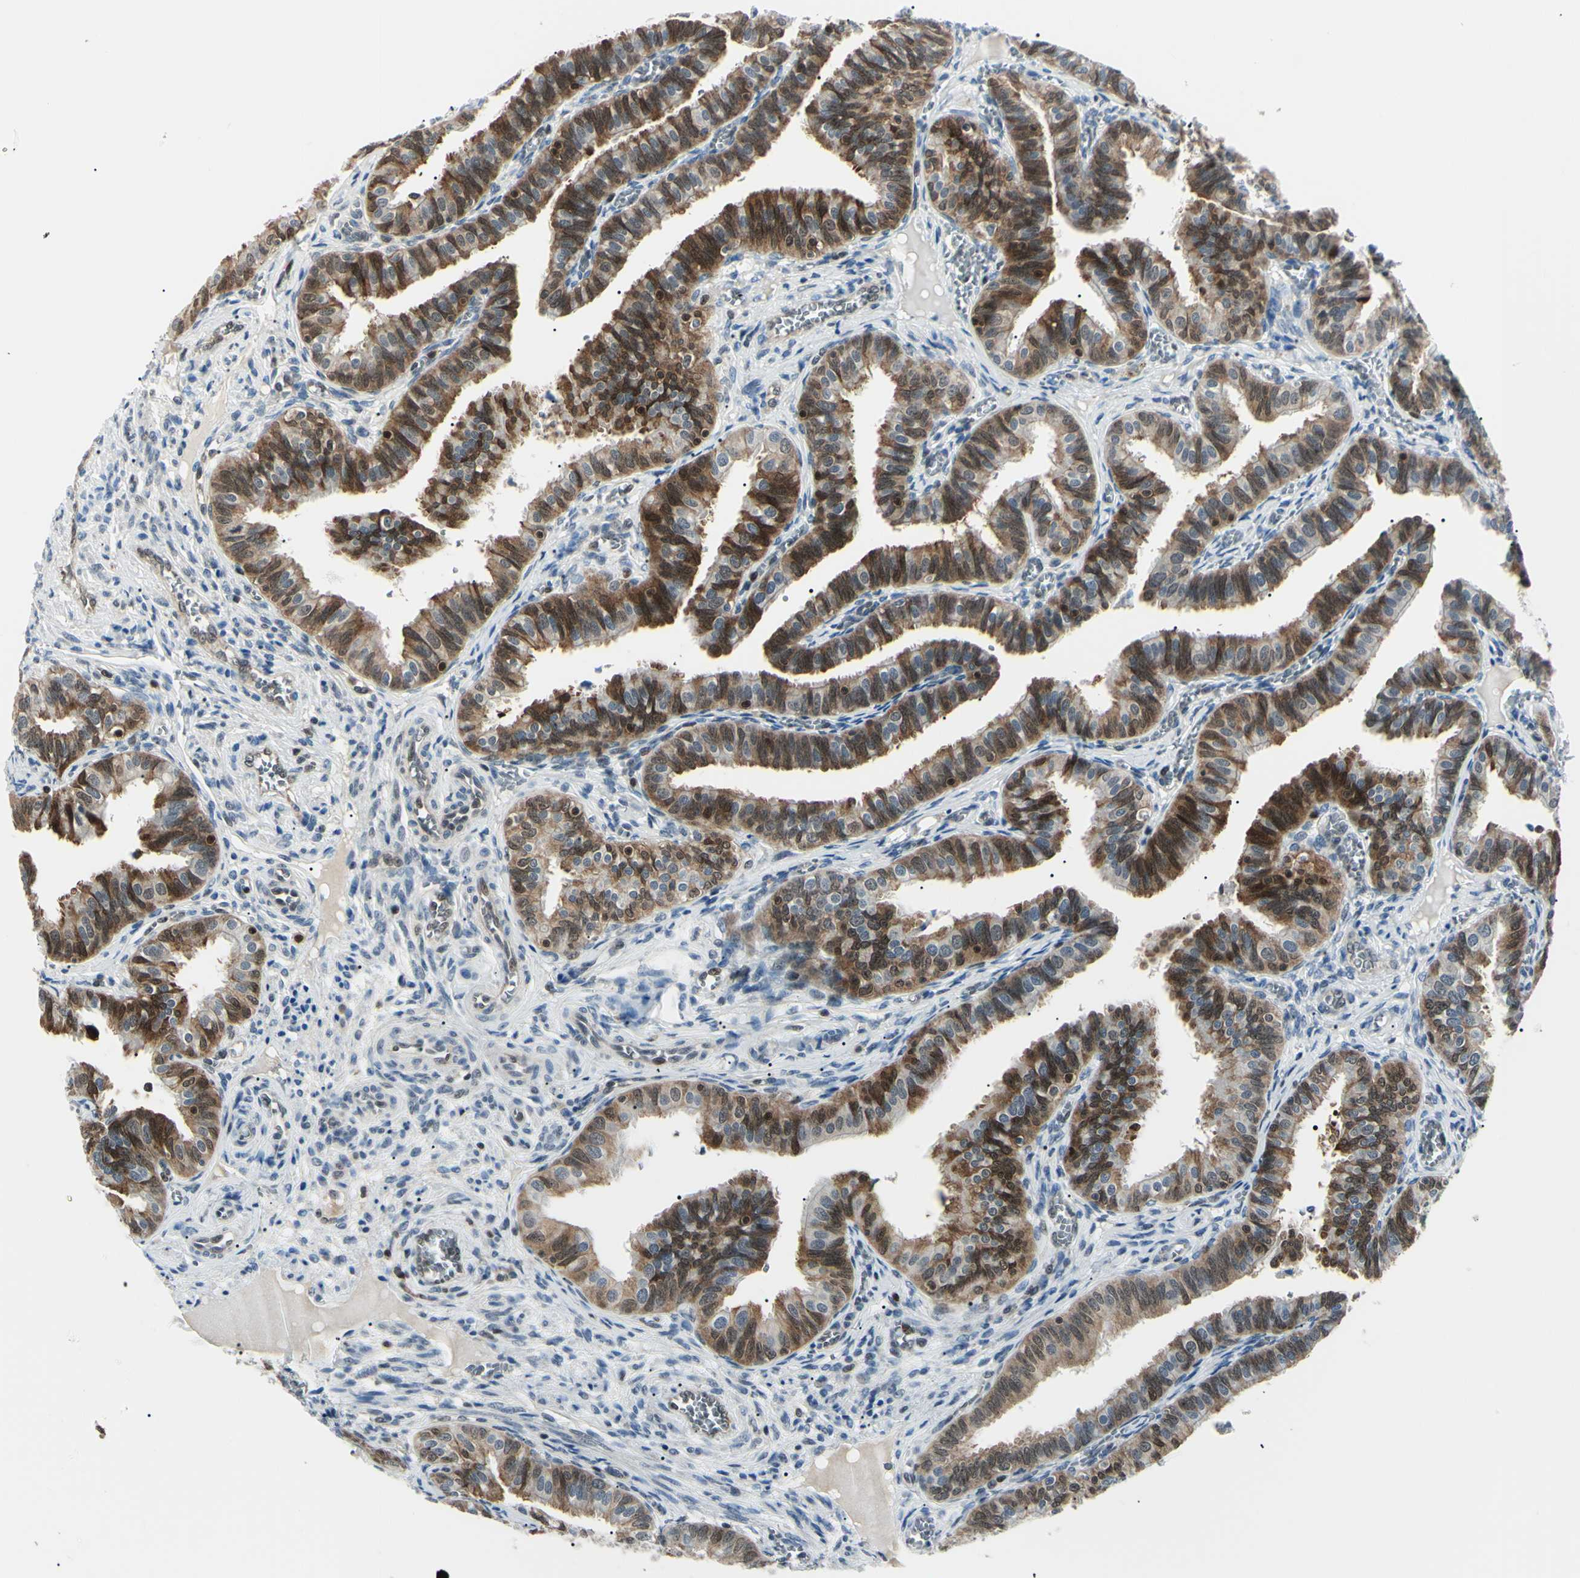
{"staining": {"intensity": "strong", "quantity": ">75%", "location": "cytoplasmic/membranous"}, "tissue": "fallopian tube", "cell_type": "Glandular cells", "image_type": "normal", "snomed": [{"axis": "morphology", "description": "Normal tissue, NOS"}, {"axis": "topography", "description": "Fallopian tube"}], "caption": "Fallopian tube stained with DAB (3,3'-diaminobenzidine) immunohistochemistry exhibits high levels of strong cytoplasmic/membranous expression in about >75% of glandular cells.", "gene": "PGK1", "patient": {"sex": "female", "age": 46}}